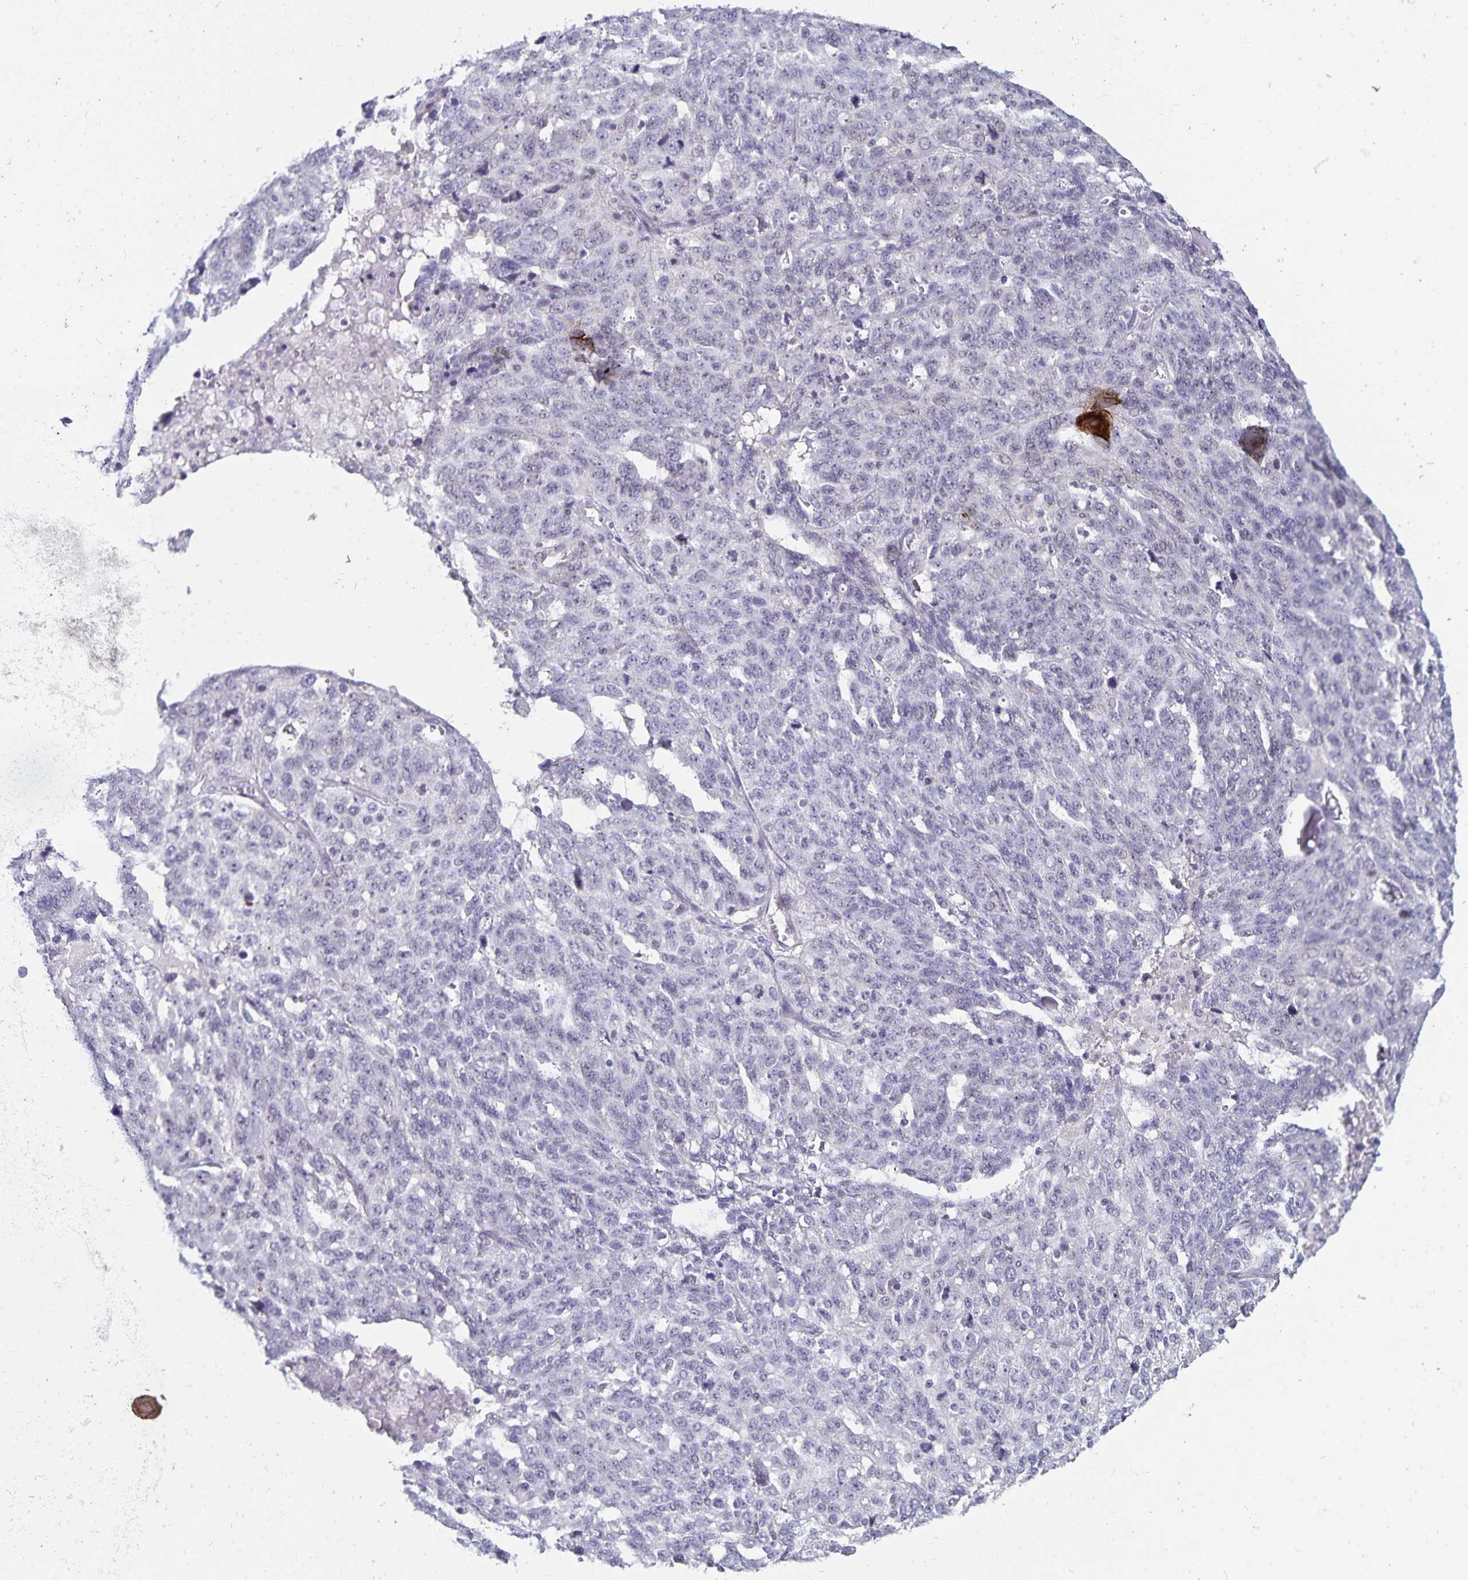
{"staining": {"intensity": "negative", "quantity": "none", "location": "none"}, "tissue": "ovarian cancer", "cell_type": "Tumor cells", "image_type": "cancer", "snomed": [{"axis": "morphology", "description": "Cystadenocarcinoma, serous, NOS"}, {"axis": "topography", "description": "Ovary"}], "caption": "High magnification brightfield microscopy of ovarian cancer stained with DAB (brown) and counterstained with hematoxylin (blue): tumor cells show no significant expression.", "gene": "CDKN2B", "patient": {"sex": "female", "age": 71}}